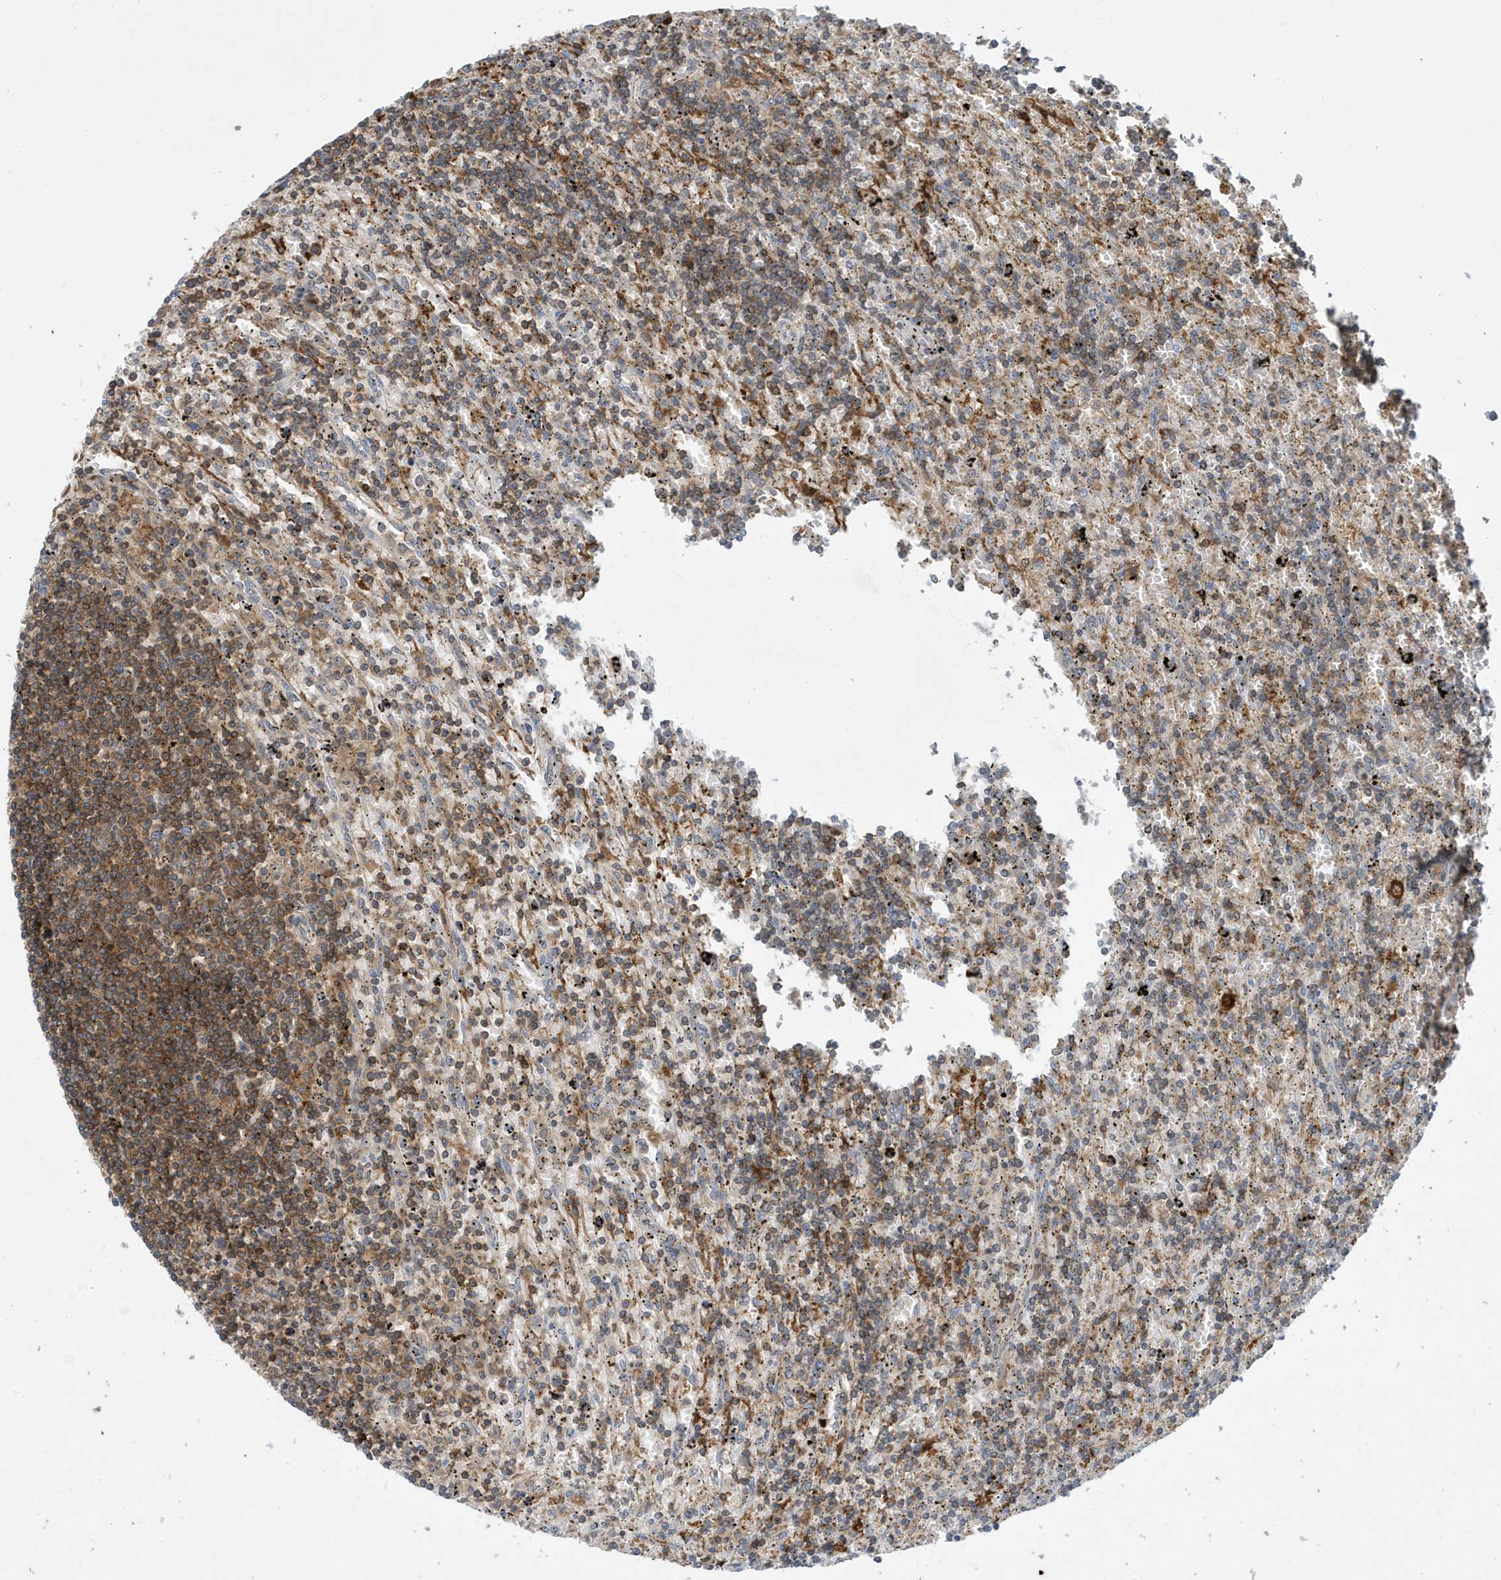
{"staining": {"intensity": "moderate", "quantity": "<25%", "location": "cytoplasmic/membranous"}, "tissue": "lymphoma", "cell_type": "Tumor cells", "image_type": "cancer", "snomed": [{"axis": "morphology", "description": "Malignant lymphoma, non-Hodgkin's type, Low grade"}, {"axis": "topography", "description": "Spleen"}], "caption": "This image exhibits low-grade malignant lymphoma, non-Hodgkin's type stained with immunohistochemistry to label a protein in brown. The cytoplasmic/membranous of tumor cells show moderate positivity for the protein. Nuclei are counter-stained blue.", "gene": "NSUN3", "patient": {"sex": "male", "age": 76}}